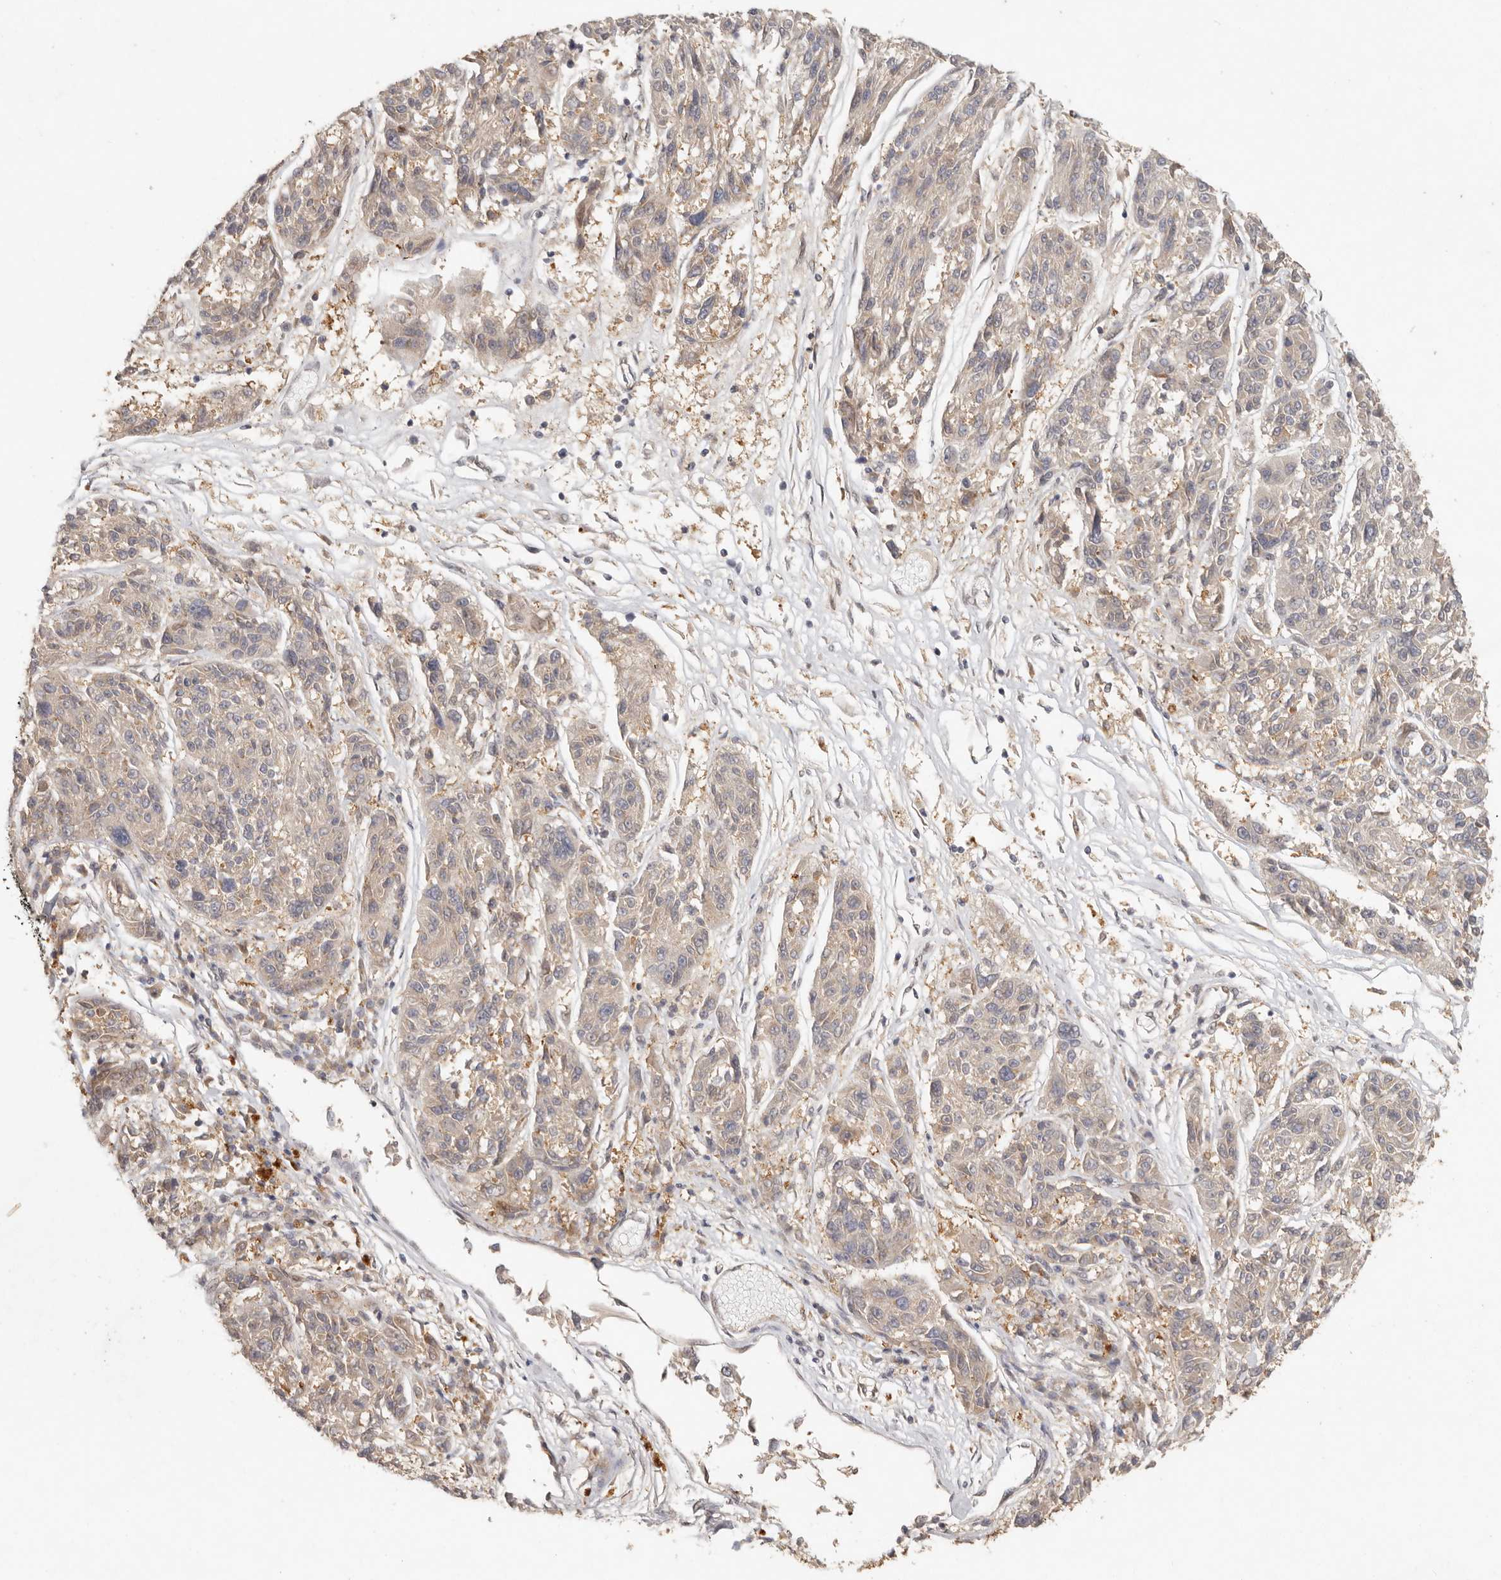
{"staining": {"intensity": "negative", "quantity": "none", "location": "none"}, "tissue": "melanoma", "cell_type": "Tumor cells", "image_type": "cancer", "snomed": [{"axis": "morphology", "description": "Malignant melanoma, NOS"}, {"axis": "topography", "description": "Skin"}], "caption": "IHC of malignant melanoma demonstrates no expression in tumor cells.", "gene": "LRRC75A", "patient": {"sex": "male", "age": 53}}